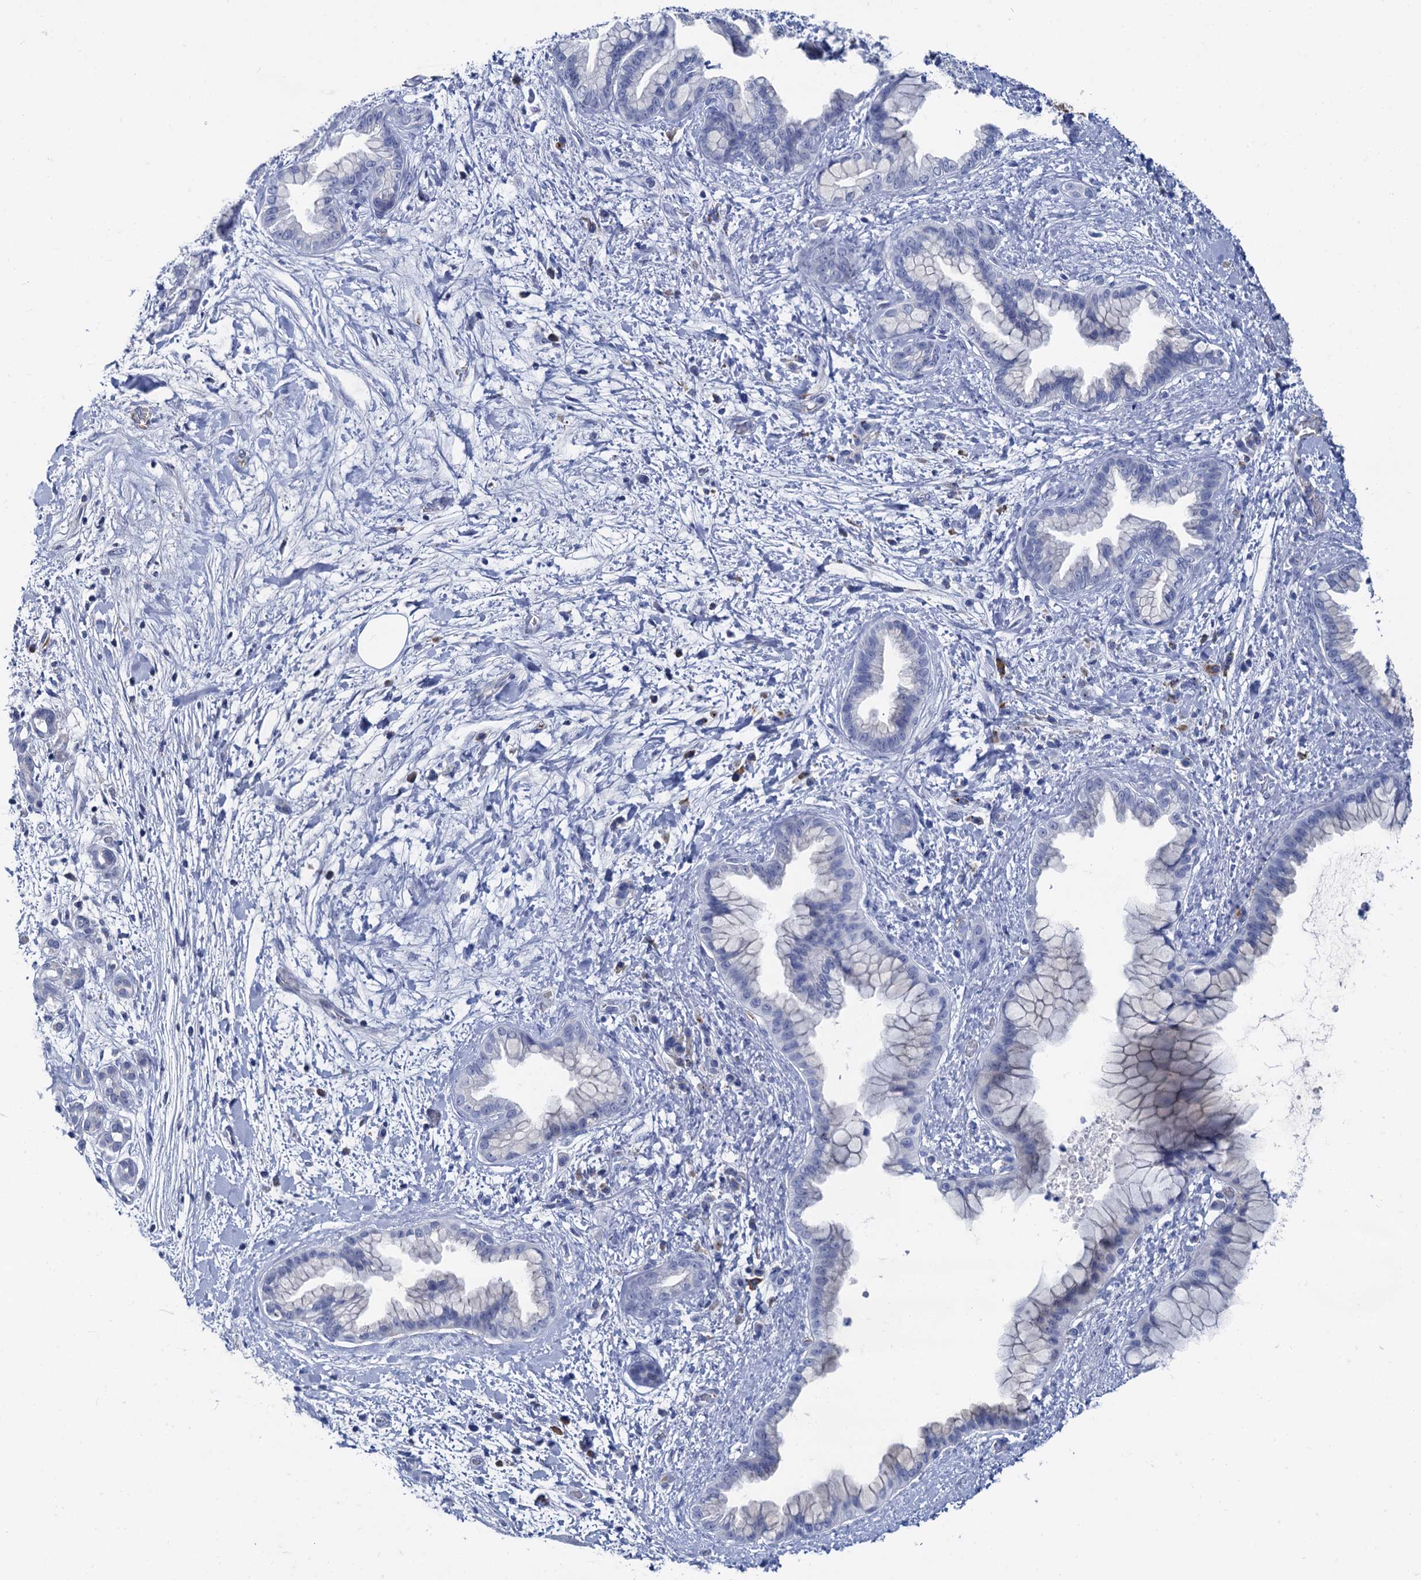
{"staining": {"intensity": "negative", "quantity": "none", "location": "none"}, "tissue": "pancreatic cancer", "cell_type": "Tumor cells", "image_type": "cancer", "snomed": [{"axis": "morphology", "description": "Adenocarcinoma, NOS"}, {"axis": "topography", "description": "Pancreas"}], "caption": "Immunohistochemical staining of pancreatic adenocarcinoma exhibits no significant staining in tumor cells.", "gene": "TMEM72", "patient": {"sex": "female", "age": 78}}